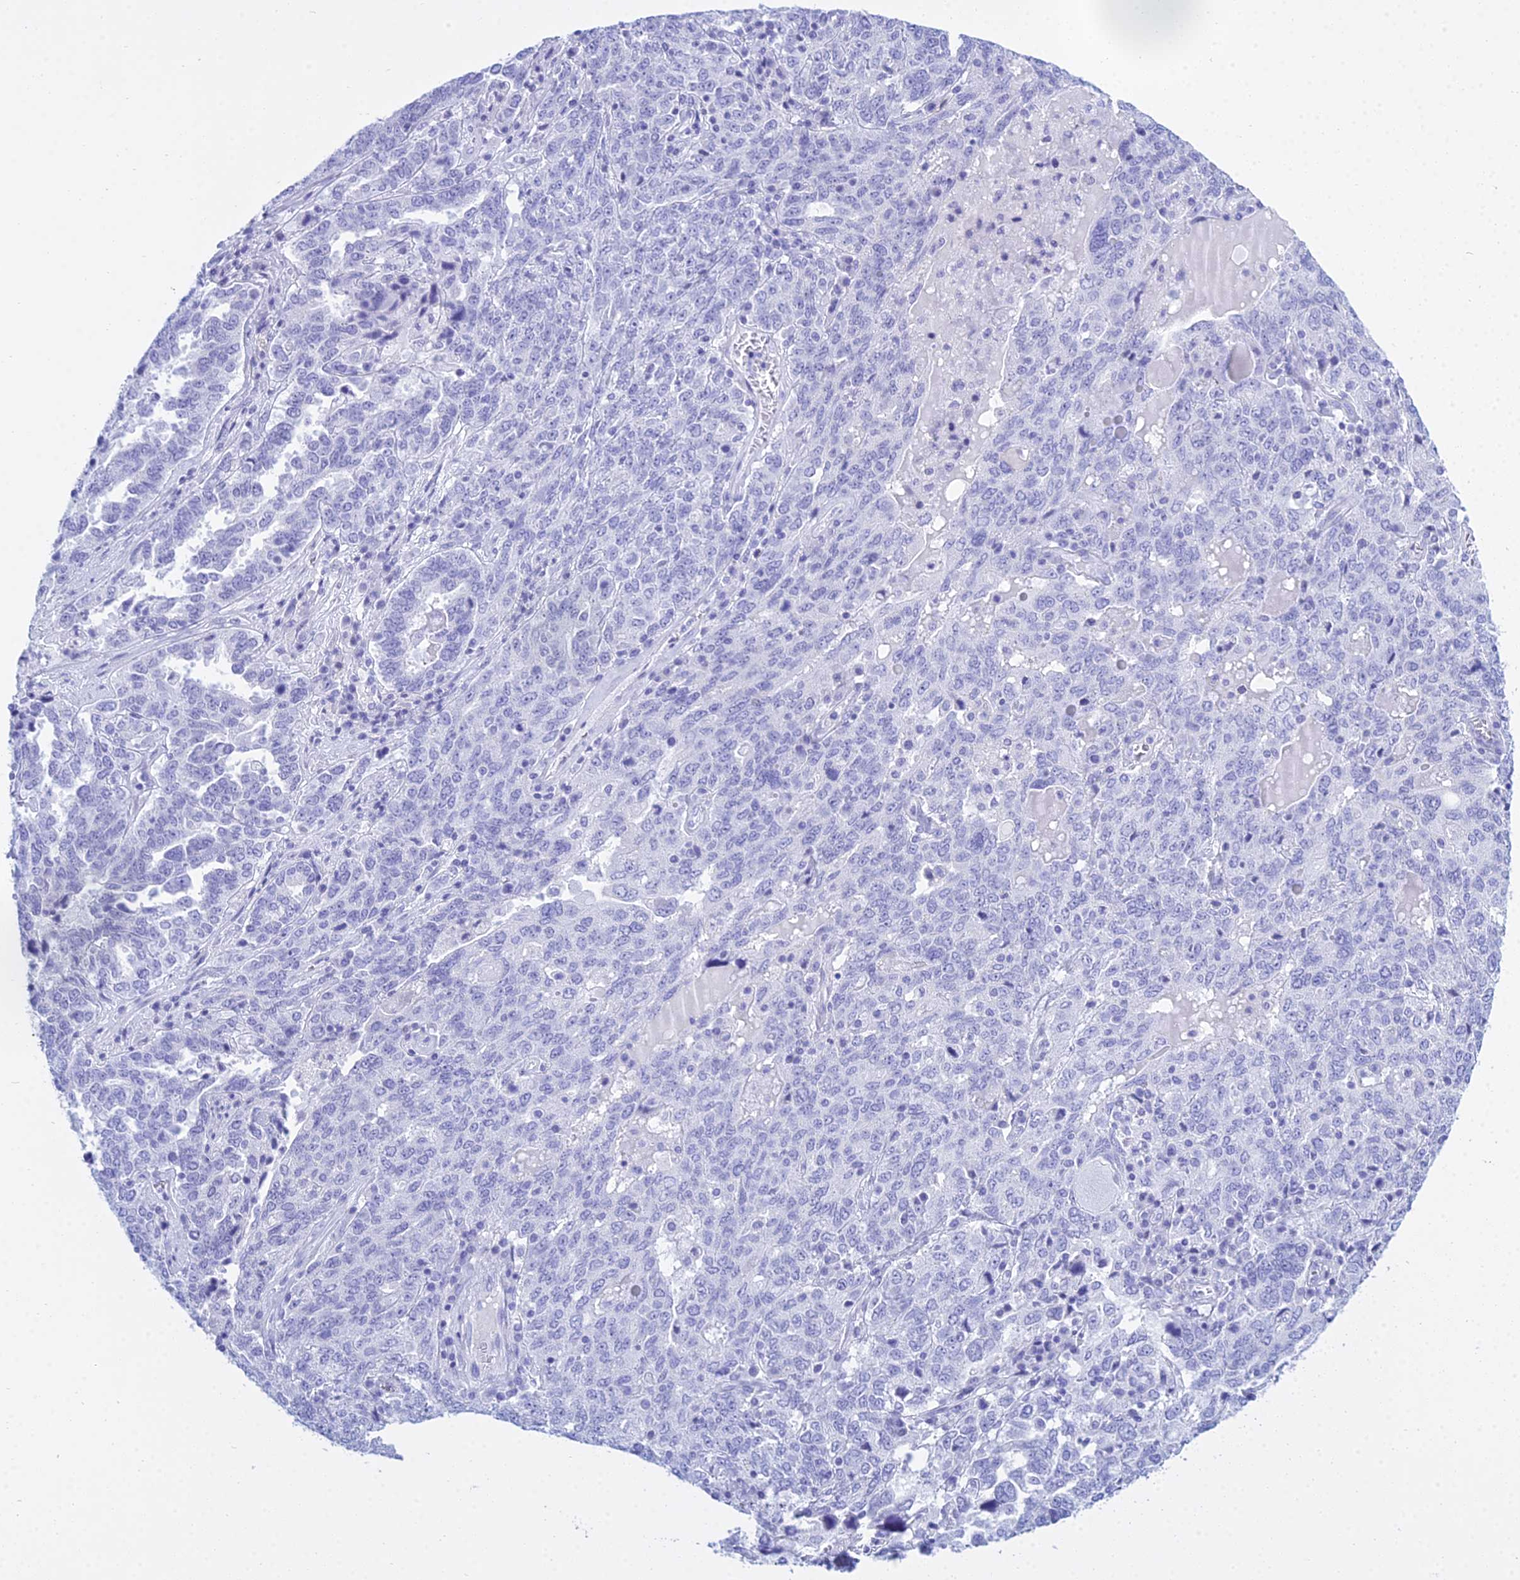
{"staining": {"intensity": "negative", "quantity": "none", "location": "none"}, "tissue": "ovarian cancer", "cell_type": "Tumor cells", "image_type": "cancer", "snomed": [{"axis": "morphology", "description": "Carcinoma, endometroid"}, {"axis": "topography", "description": "Ovary"}], "caption": "Image shows no protein positivity in tumor cells of ovarian cancer (endometroid carcinoma) tissue.", "gene": "PATE4", "patient": {"sex": "female", "age": 62}}